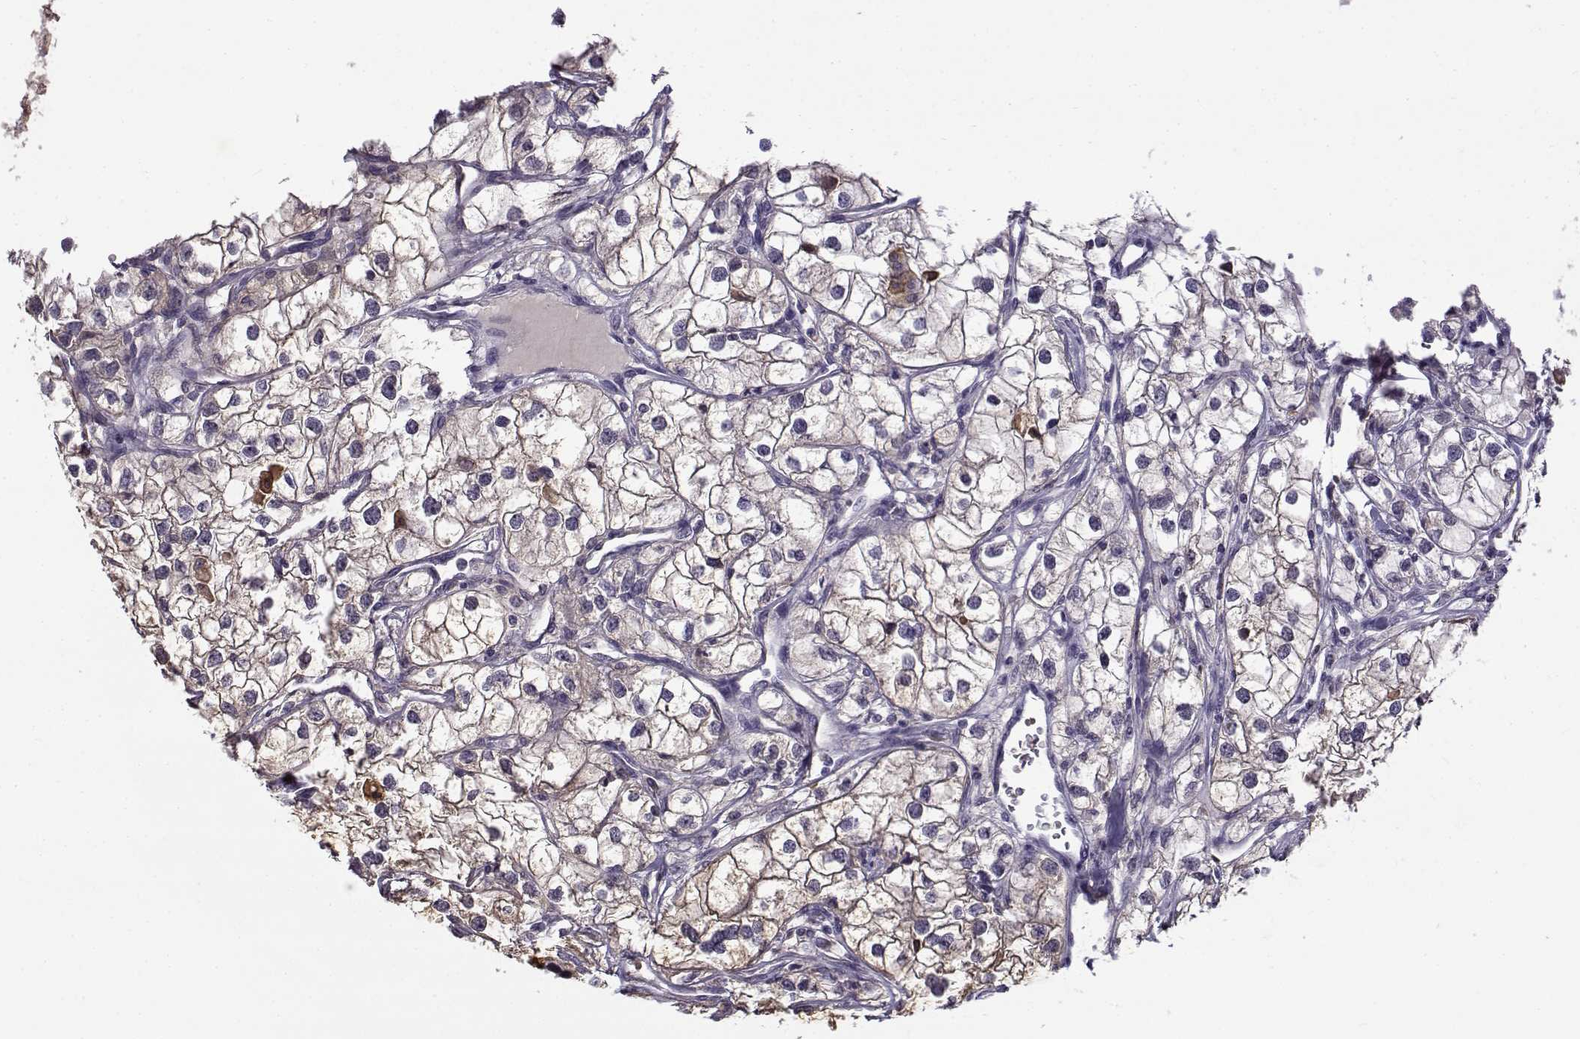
{"staining": {"intensity": "weak", "quantity": ">75%", "location": "cytoplasmic/membranous"}, "tissue": "renal cancer", "cell_type": "Tumor cells", "image_type": "cancer", "snomed": [{"axis": "morphology", "description": "Adenocarcinoma, NOS"}, {"axis": "topography", "description": "Kidney"}], "caption": "High-magnification brightfield microscopy of renal adenocarcinoma stained with DAB (brown) and counterstained with hematoxylin (blue). tumor cells exhibit weak cytoplasmic/membranous positivity is appreciated in approximately>75% of cells. (Brightfield microscopy of DAB IHC at high magnification).", "gene": "UCP3", "patient": {"sex": "male", "age": 59}}